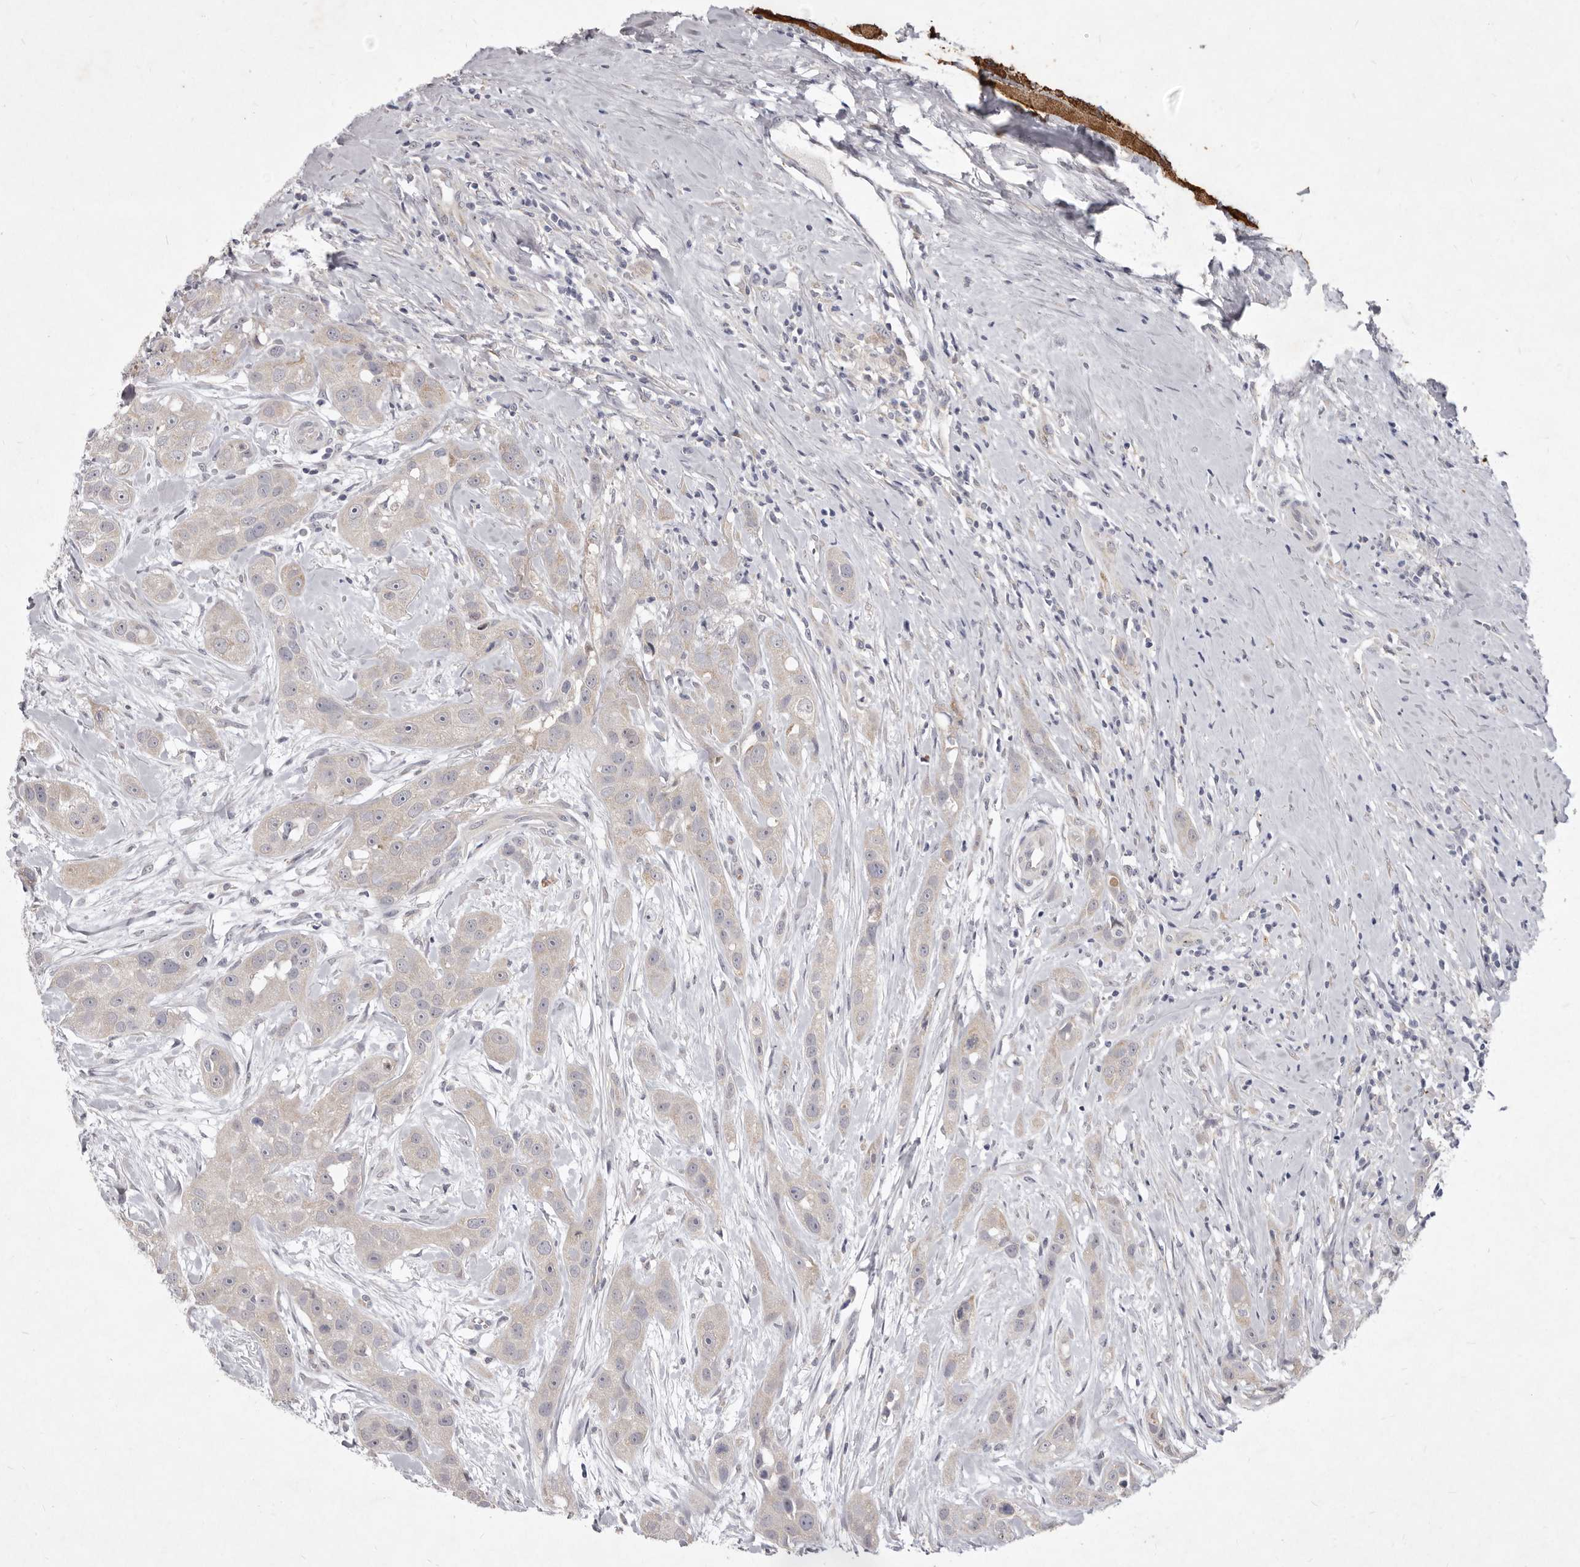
{"staining": {"intensity": "negative", "quantity": "none", "location": "none"}, "tissue": "head and neck cancer", "cell_type": "Tumor cells", "image_type": "cancer", "snomed": [{"axis": "morphology", "description": "Normal tissue, NOS"}, {"axis": "morphology", "description": "Squamous cell carcinoma, NOS"}, {"axis": "topography", "description": "Skeletal muscle"}, {"axis": "topography", "description": "Head-Neck"}], "caption": "Protein analysis of squamous cell carcinoma (head and neck) exhibits no significant staining in tumor cells.", "gene": "P2RX6", "patient": {"sex": "male", "age": 51}}